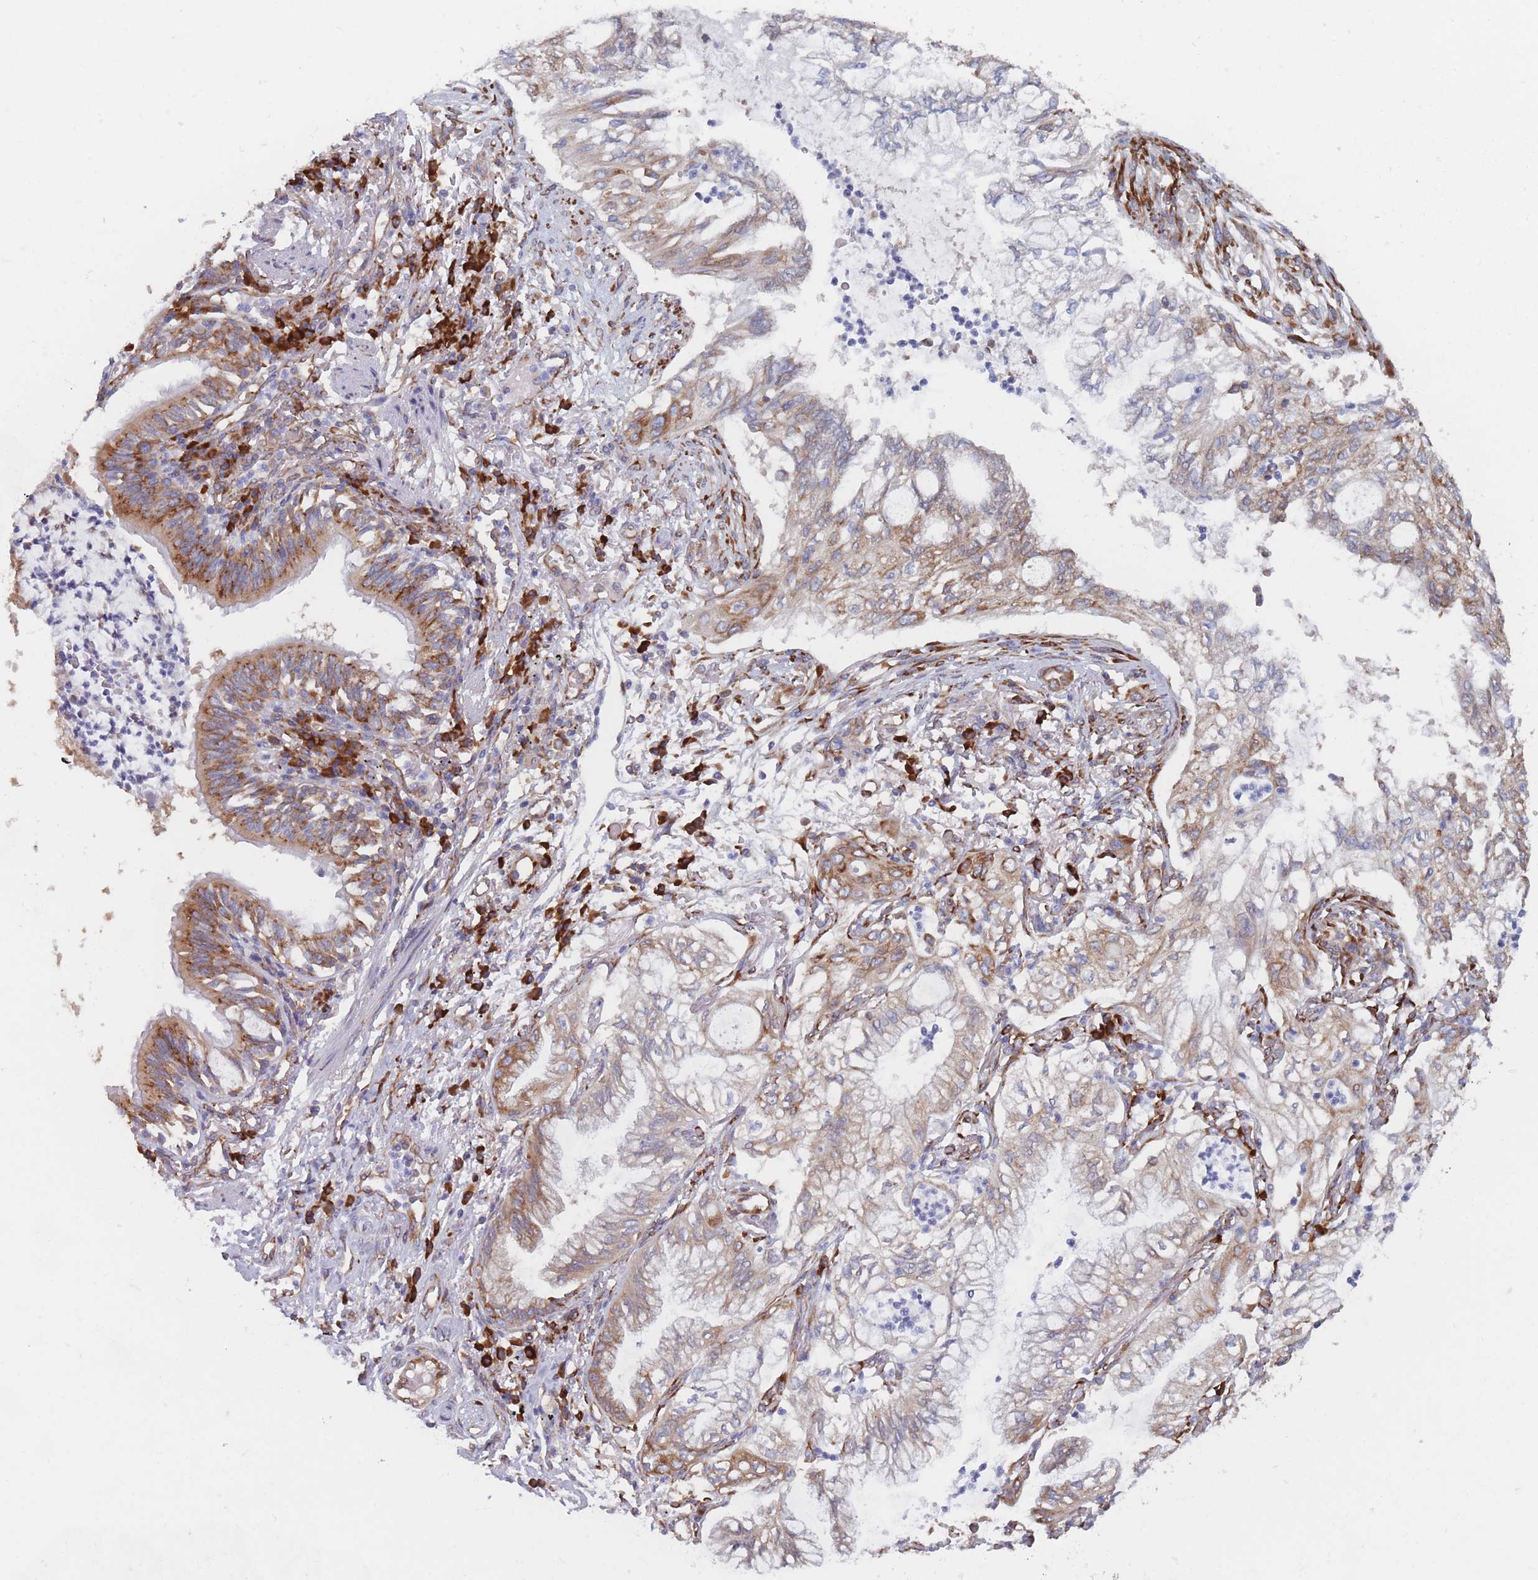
{"staining": {"intensity": "moderate", "quantity": ">75%", "location": "cytoplasmic/membranous"}, "tissue": "lung cancer", "cell_type": "Tumor cells", "image_type": "cancer", "snomed": [{"axis": "morphology", "description": "Adenocarcinoma, NOS"}, {"axis": "topography", "description": "Lung"}], "caption": "Lung cancer (adenocarcinoma) tissue shows moderate cytoplasmic/membranous positivity in approximately >75% of tumor cells", "gene": "EEF1B2", "patient": {"sex": "female", "age": 70}}